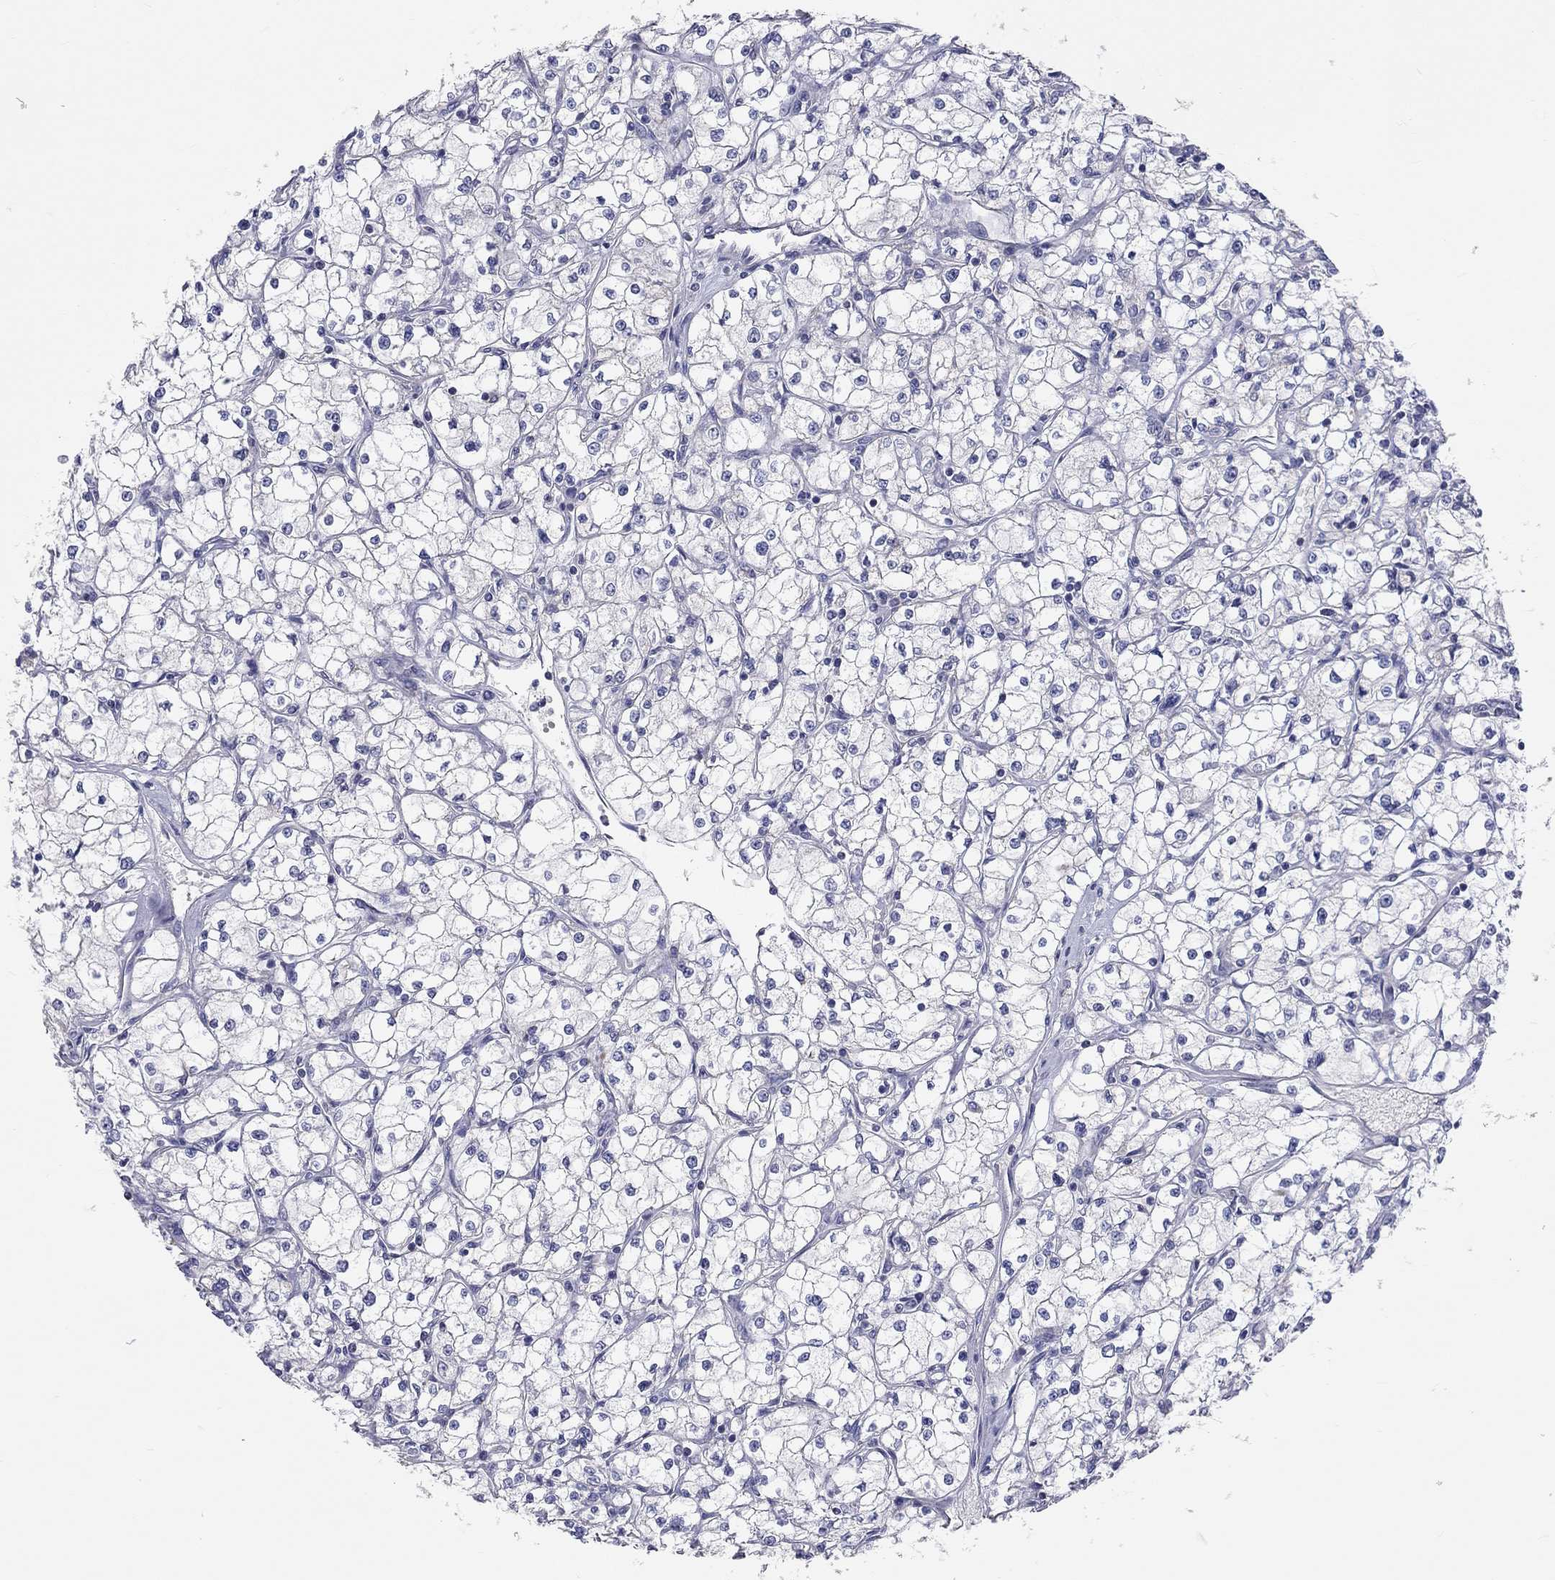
{"staining": {"intensity": "negative", "quantity": "none", "location": "none"}, "tissue": "renal cancer", "cell_type": "Tumor cells", "image_type": "cancer", "snomed": [{"axis": "morphology", "description": "Adenocarcinoma, NOS"}, {"axis": "topography", "description": "Kidney"}], "caption": "Immunohistochemistry of human renal cancer shows no expression in tumor cells.", "gene": "RCAN1", "patient": {"sex": "male", "age": 67}}